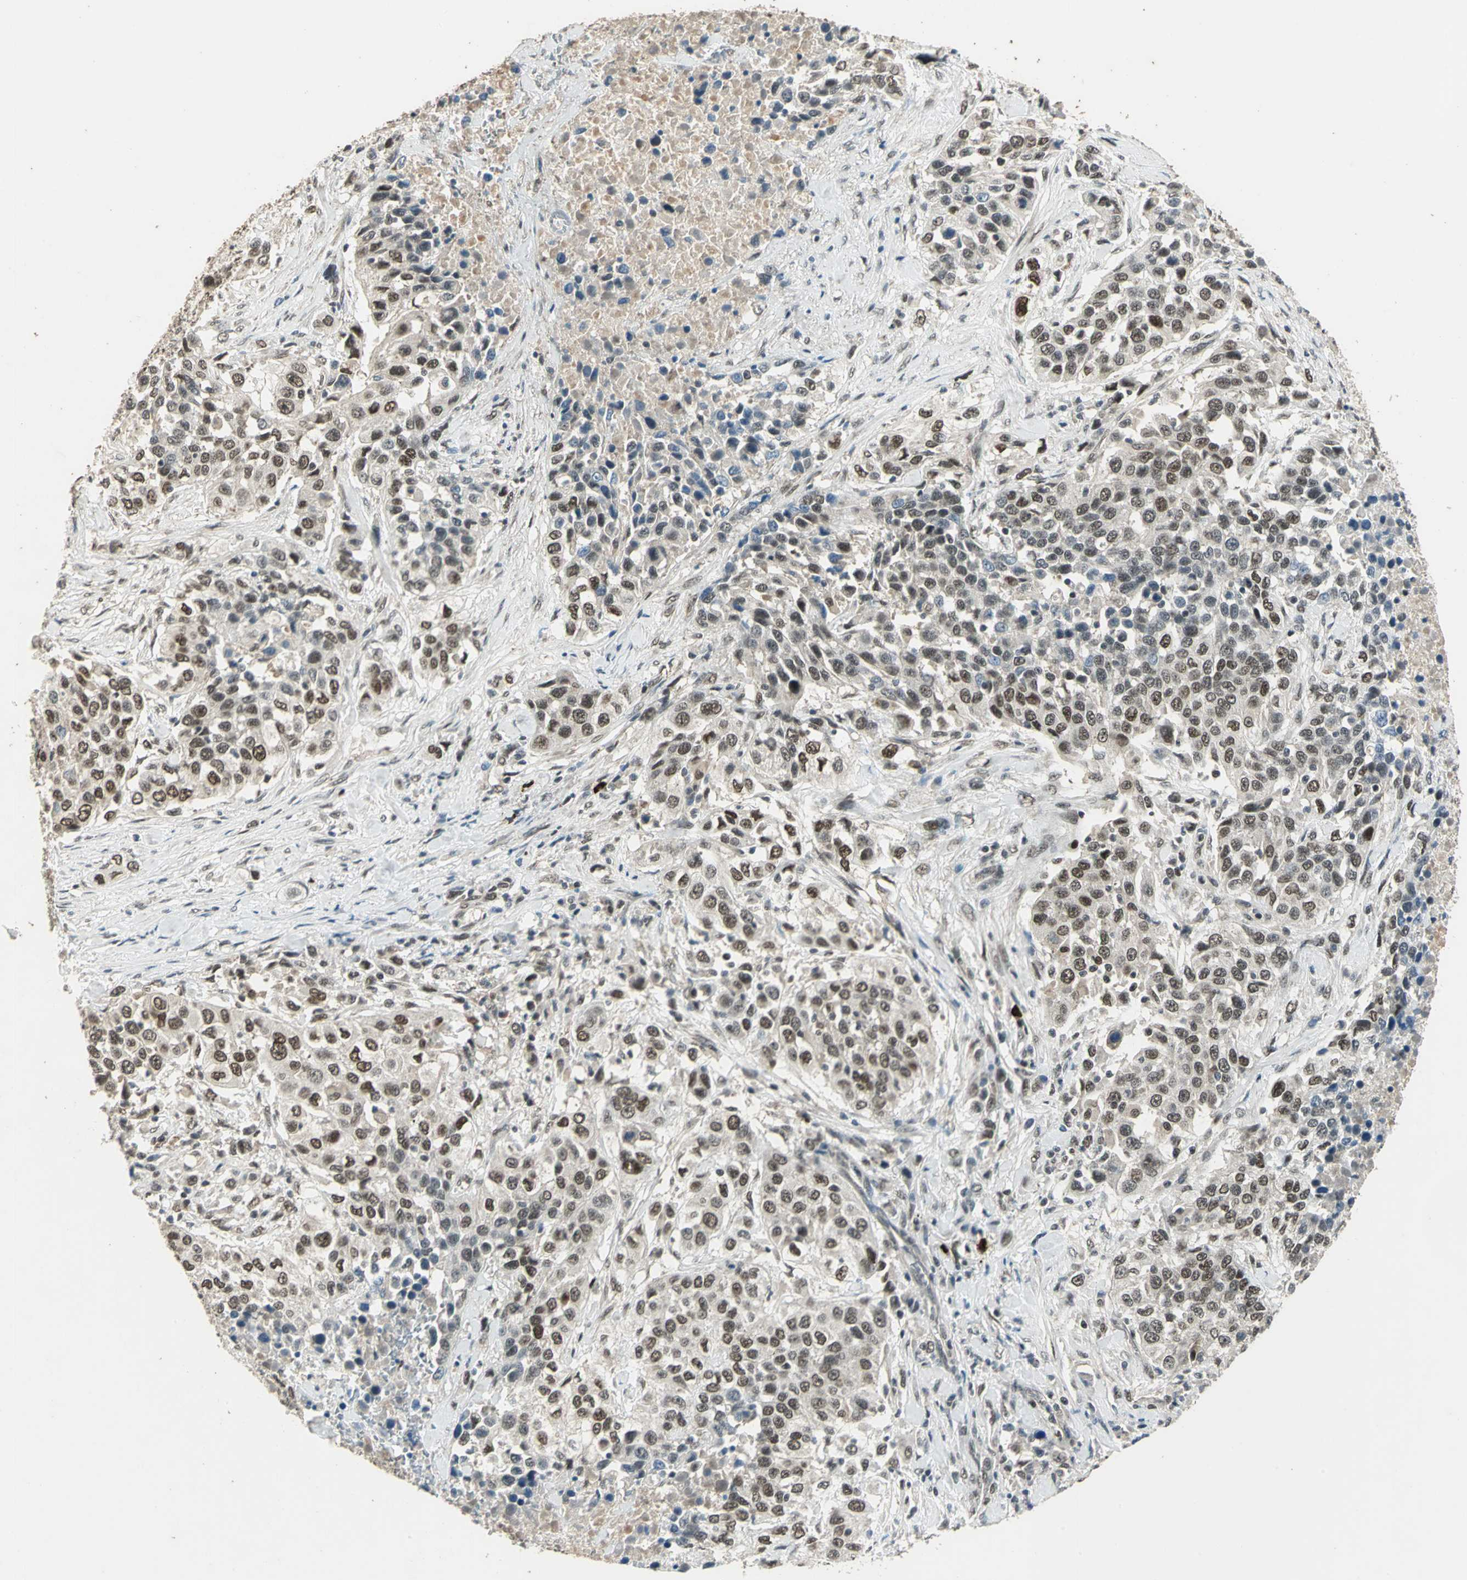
{"staining": {"intensity": "weak", "quantity": "<25%", "location": "nuclear"}, "tissue": "urothelial cancer", "cell_type": "Tumor cells", "image_type": "cancer", "snomed": [{"axis": "morphology", "description": "Urothelial carcinoma, High grade"}, {"axis": "topography", "description": "Urinary bladder"}], "caption": "A micrograph of human urothelial cancer is negative for staining in tumor cells. The staining is performed using DAB brown chromogen with nuclei counter-stained in using hematoxylin.", "gene": "RAD17", "patient": {"sex": "female", "age": 80}}